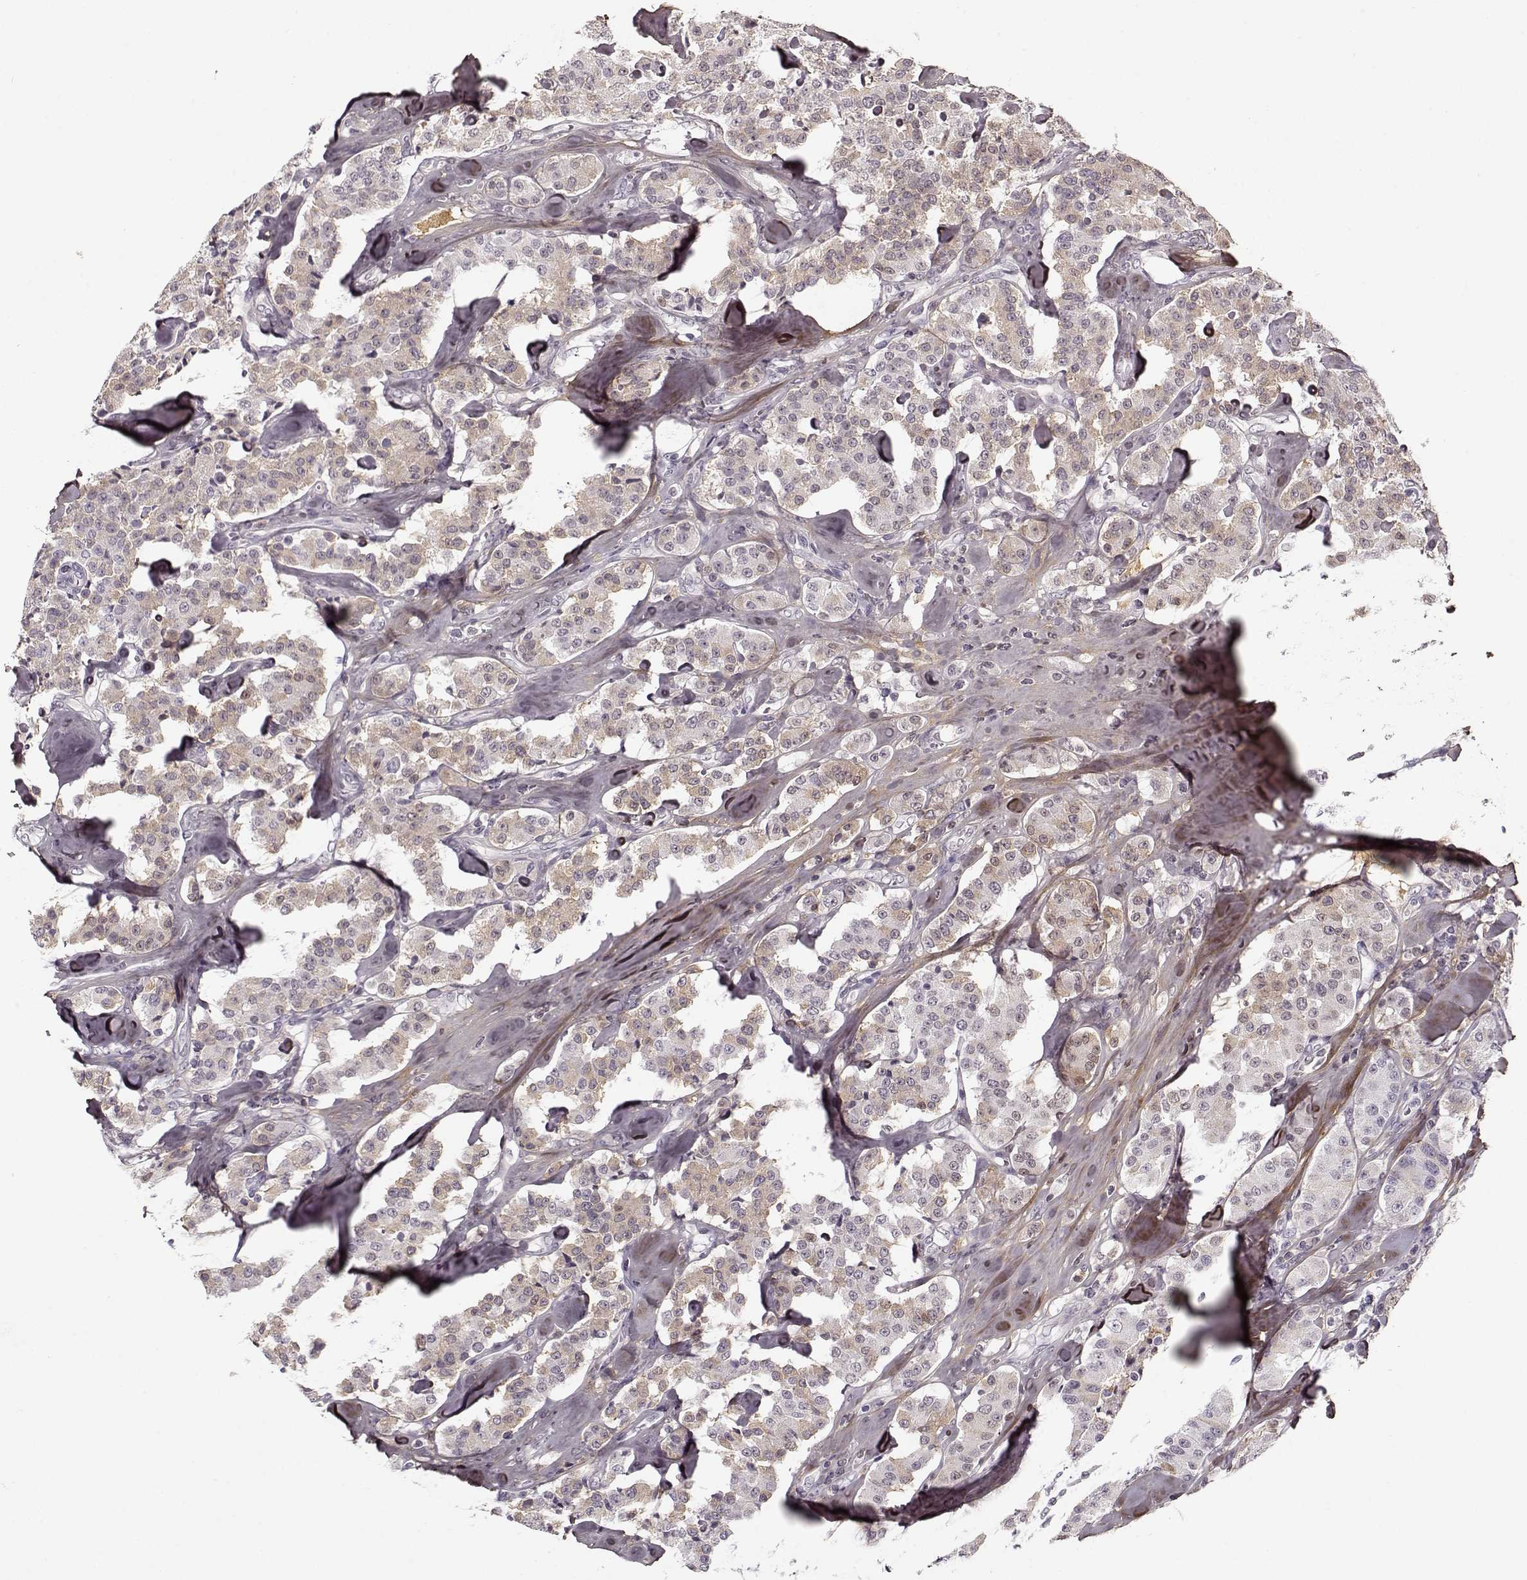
{"staining": {"intensity": "weak", "quantity": "25%-75%", "location": "cytoplasmic/membranous"}, "tissue": "carcinoid", "cell_type": "Tumor cells", "image_type": "cancer", "snomed": [{"axis": "morphology", "description": "Carcinoid, malignant, NOS"}, {"axis": "topography", "description": "Pancreas"}], "caption": "IHC of carcinoid shows low levels of weak cytoplasmic/membranous staining in about 25%-75% of tumor cells.", "gene": "LUM", "patient": {"sex": "male", "age": 41}}